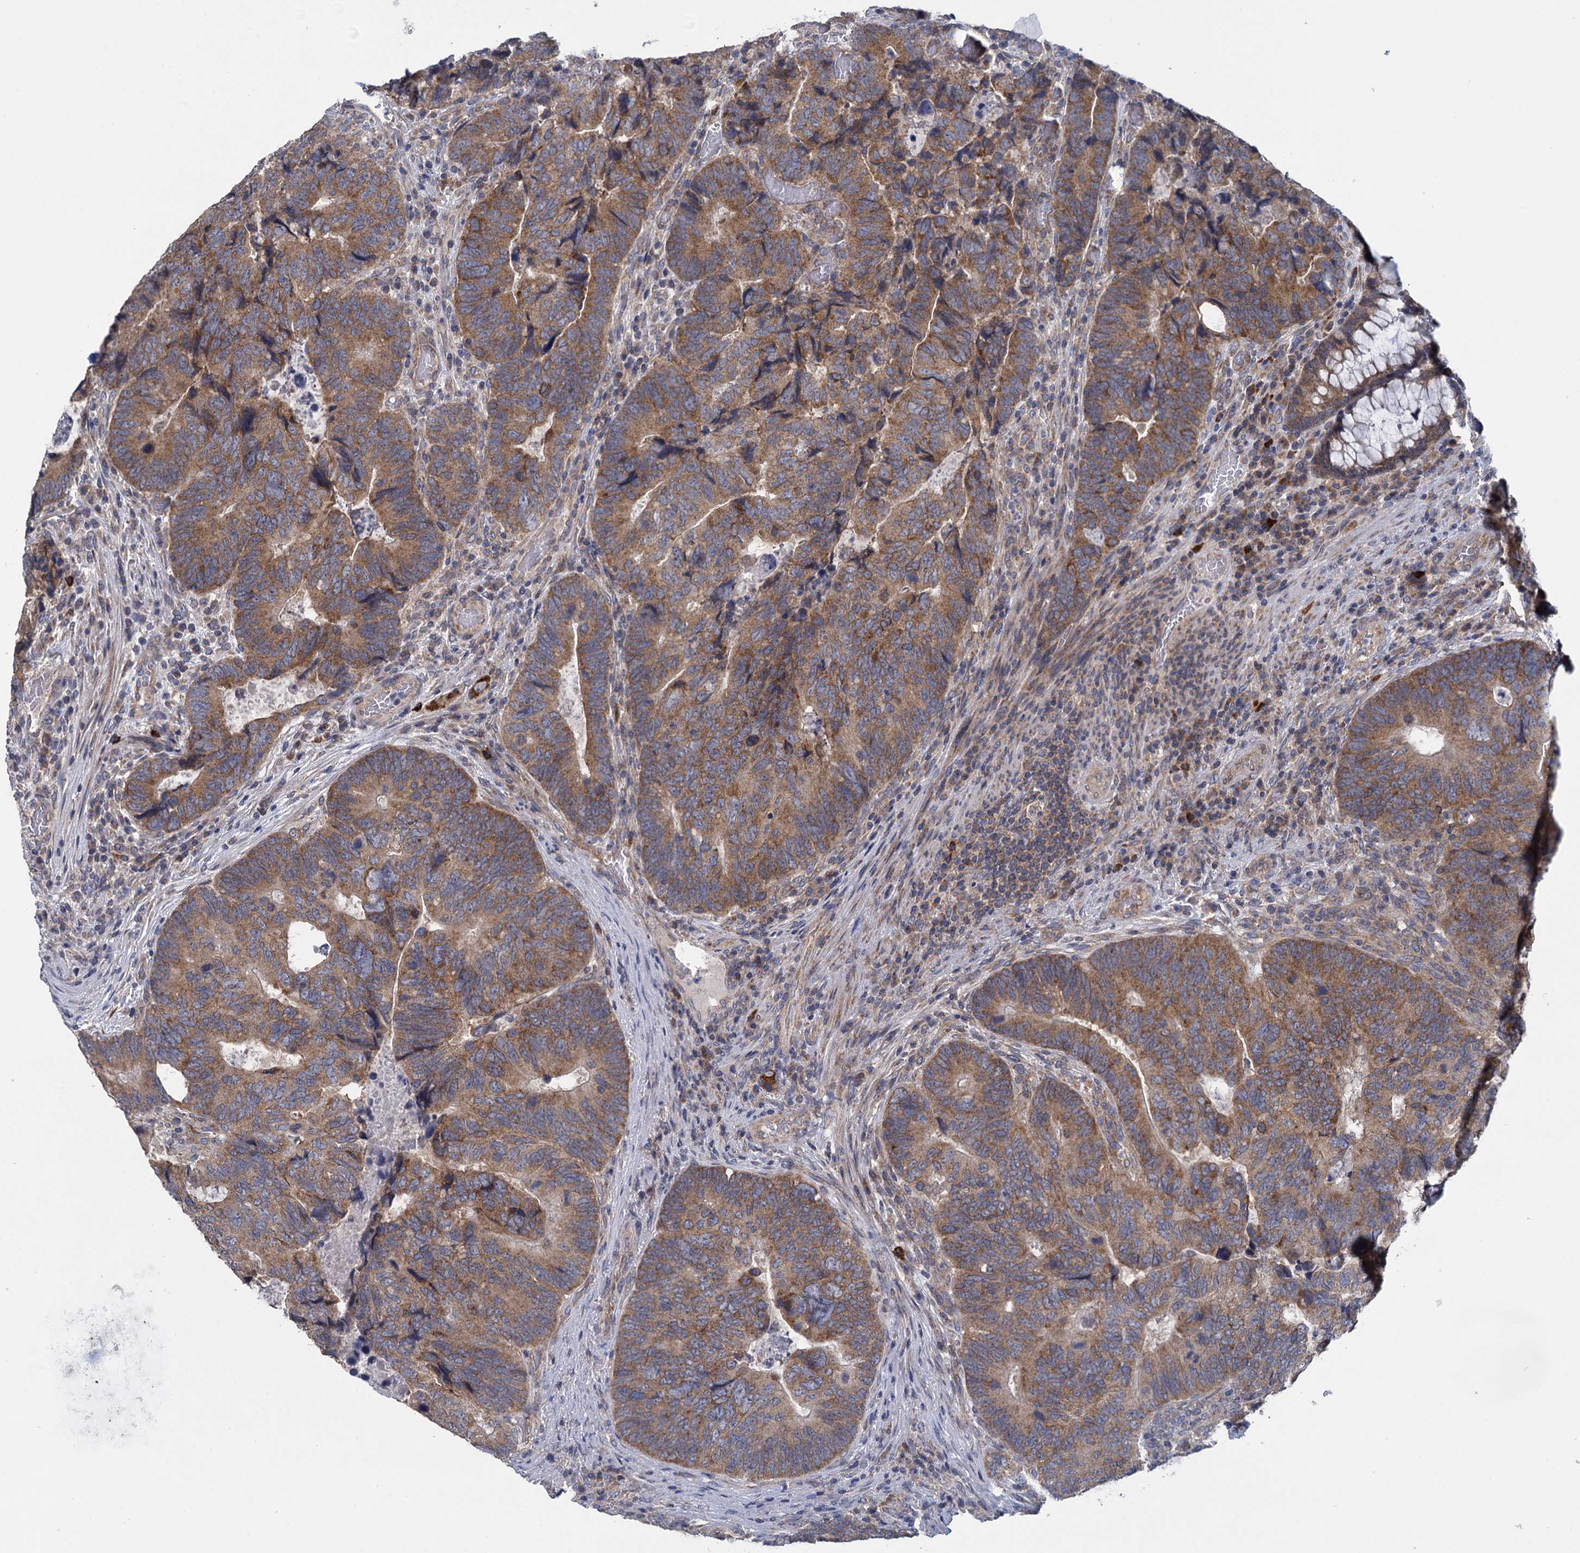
{"staining": {"intensity": "moderate", "quantity": ">75%", "location": "cytoplasmic/membranous"}, "tissue": "colorectal cancer", "cell_type": "Tumor cells", "image_type": "cancer", "snomed": [{"axis": "morphology", "description": "Adenocarcinoma, NOS"}, {"axis": "topography", "description": "Colon"}], "caption": "A photomicrograph of human colorectal cancer (adenocarcinoma) stained for a protein reveals moderate cytoplasmic/membranous brown staining in tumor cells. (brown staining indicates protein expression, while blue staining denotes nuclei).", "gene": "GSTM2", "patient": {"sex": "female", "age": 67}}